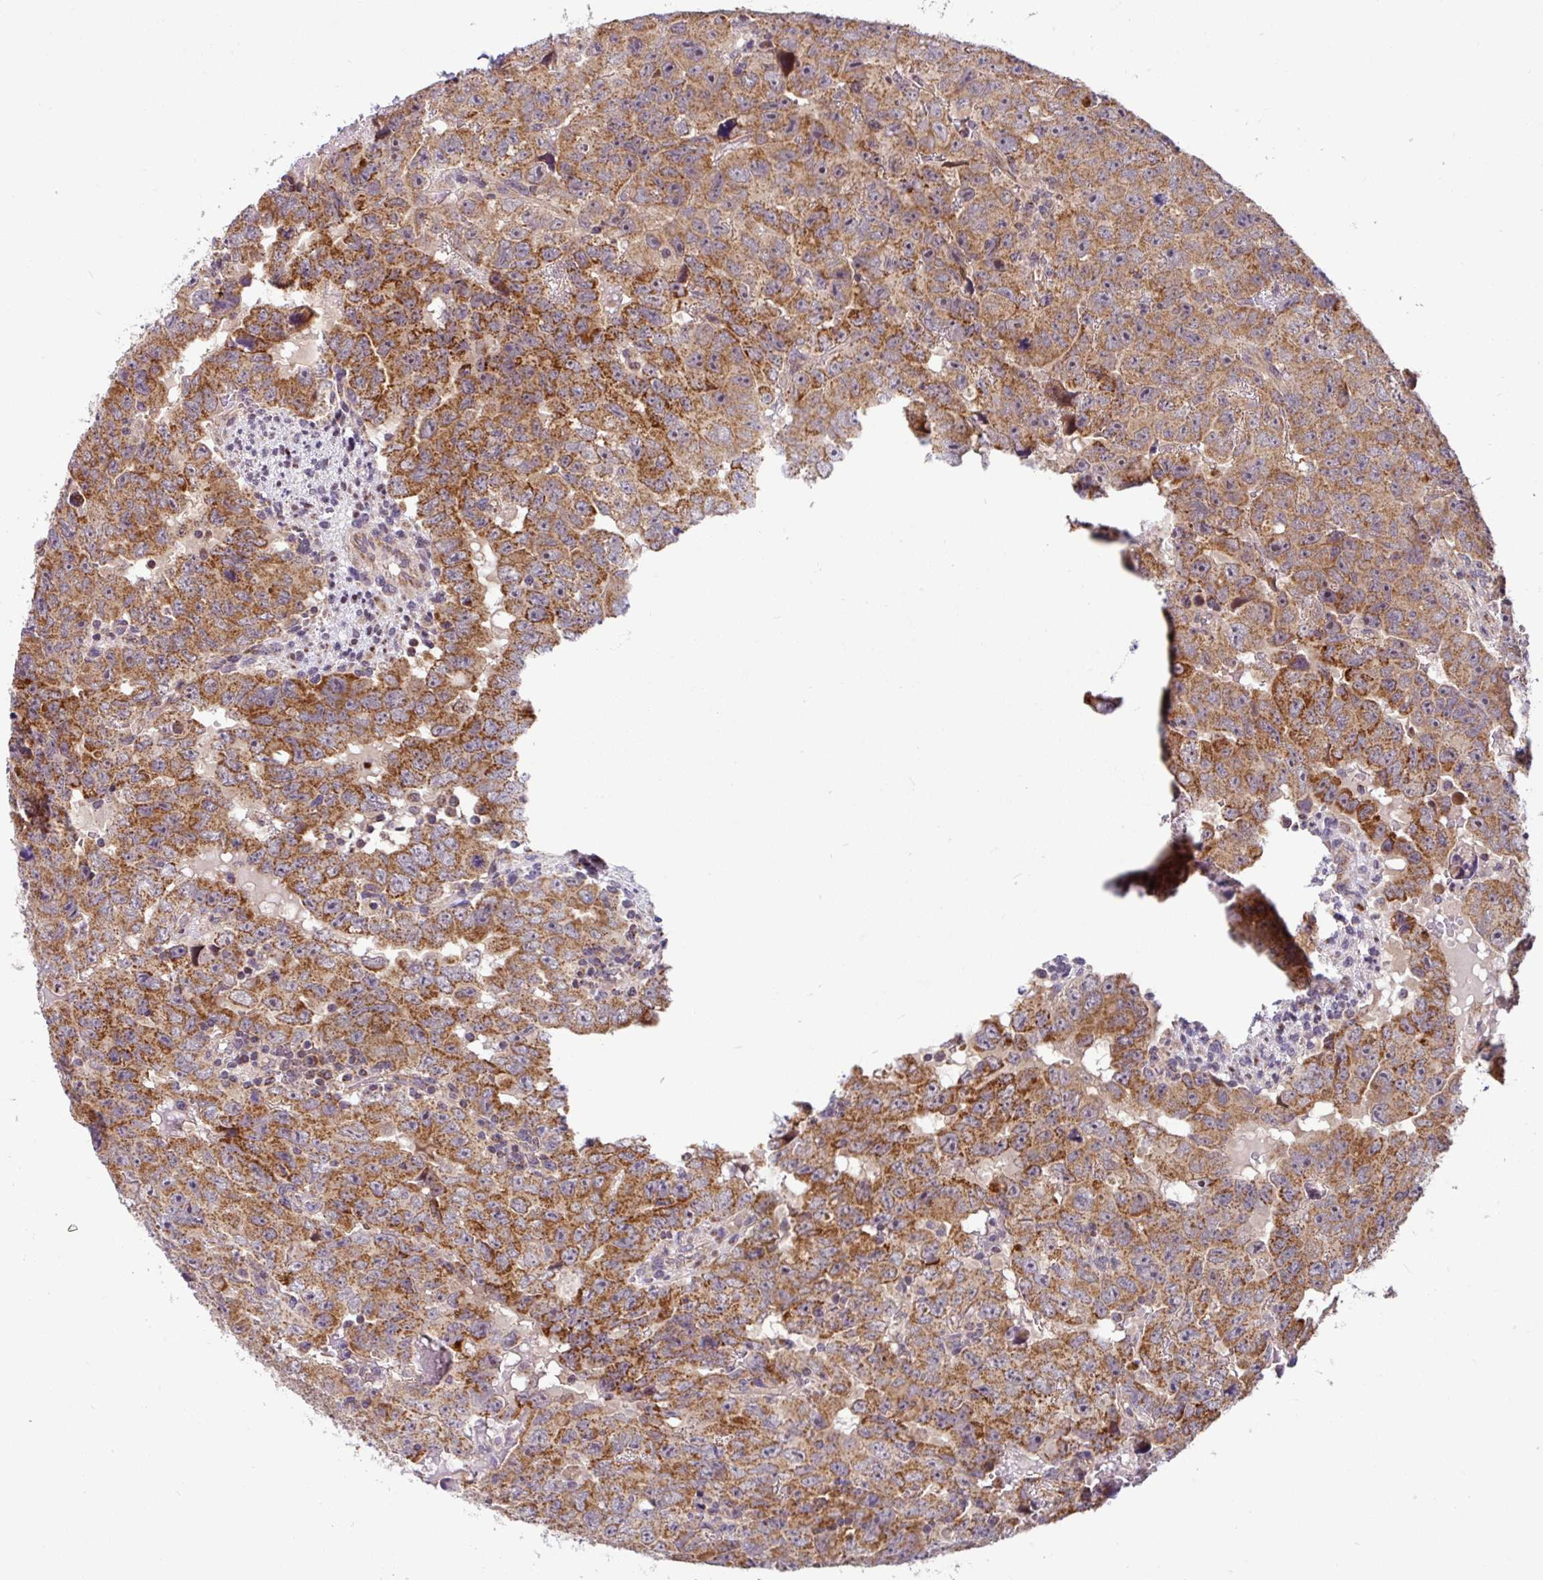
{"staining": {"intensity": "moderate", "quantity": ">75%", "location": "cytoplasmic/membranous"}, "tissue": "testis cancer", "cell_type": "Tumor cells", "image_type": "cancer", "snomed": [{"axis": "morphology", "description": "Carcinoma, Embryonal, NOS"}, {"axis": "topography", "description": "Testis"}], "caption": "IHC (DAB) staining of human testis embryonal carcinoma shows moderate cytoplasmic/membranous protein positivity in about >75% of tumor cells.", "gene": "SARS2", "patient": {"sex": "male", "age": 24}}